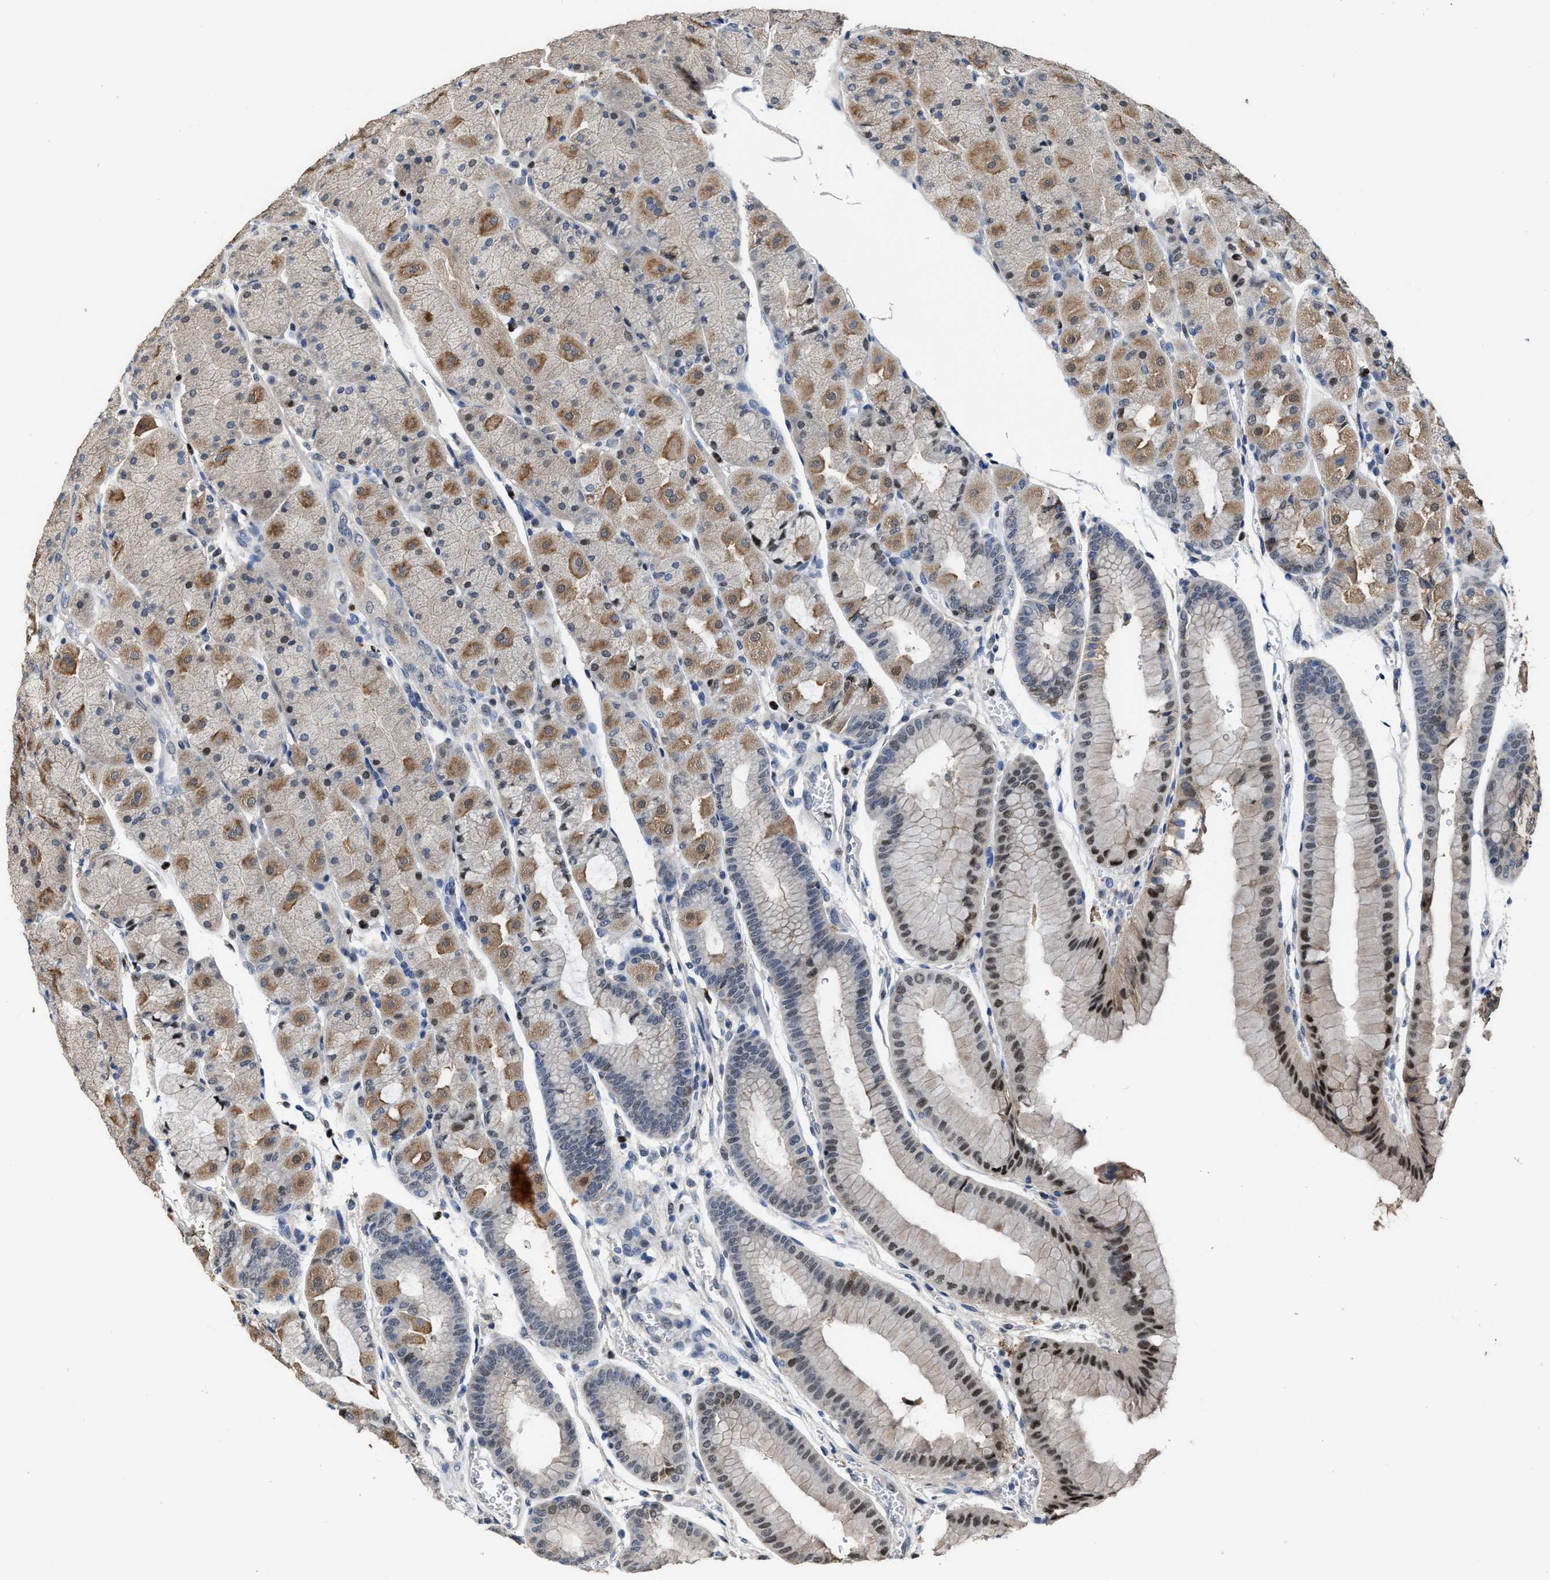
{"staining": {"intensity": "moderate", "quantity": "25%-75%", "location": "cytoplasmic/membranous,nuclear"}, "tissue": "stomach", "cell_type": "Glandular cells", "image_type": "normal", "snomed": [{"axis": "morphology", "description": "Normal tissue, NOS"}, {"axis": "morphology", "description": "Carcinoid, malignant, NOS"}, {"axis": "topography", "description": "Stomach, upper"}], "caption": "Brown immunohistochemical staining in unremarkable human stomach reveals moderate cytoplasmic/membranous,nuclear positivity in about 25%-75% of glandular cells.", "gene": "ZNF20", "patient": {"sex": "male", "age": 39}}